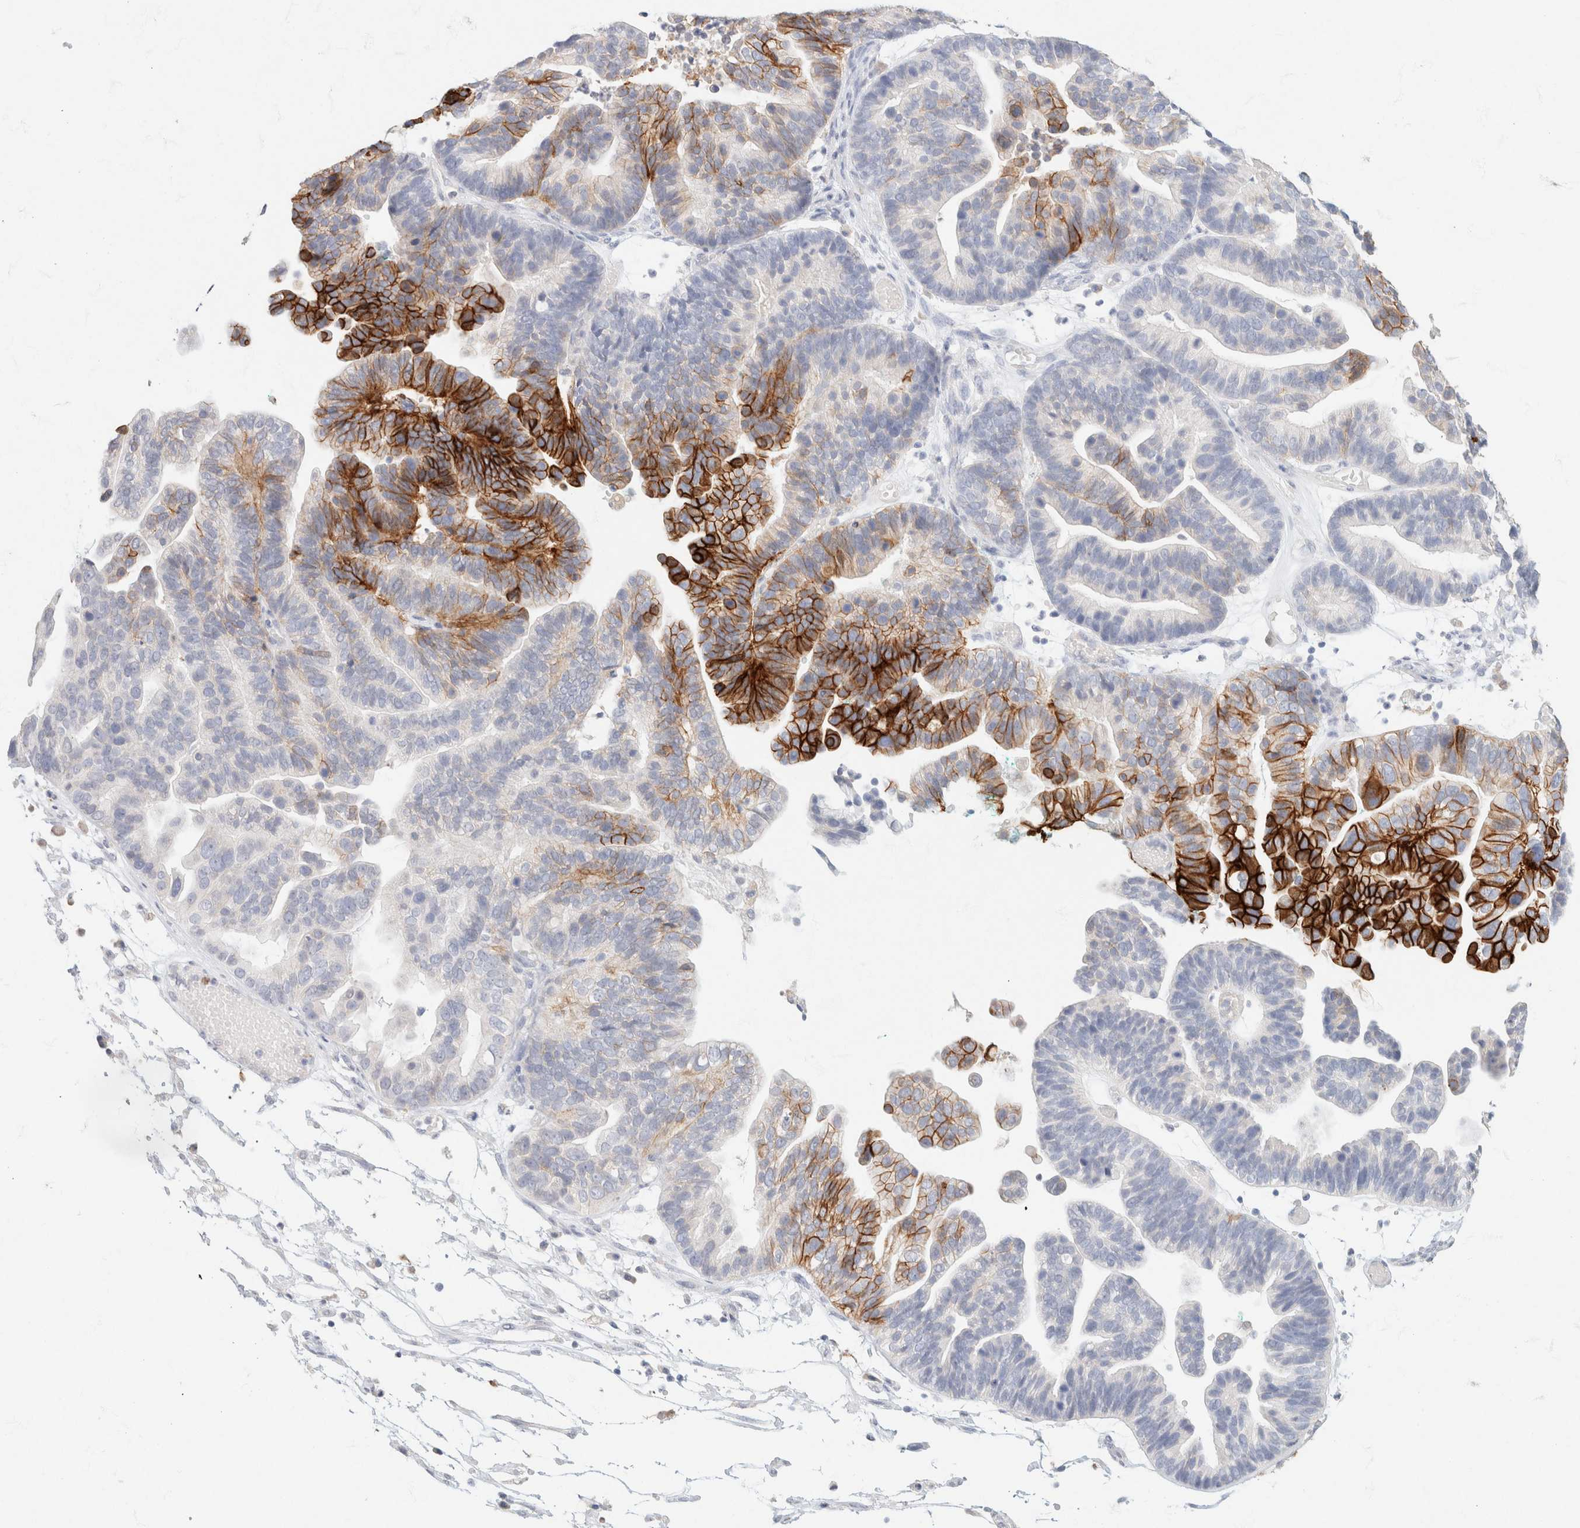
{"staining": {"intensity": "strong", "quantity": "25%-75%", "location": "cytoplasmic/membranous"}, "tissue": "ovarian cancer", "cell_type": "Tumor cells", "image_type": "cancer", "snomed": [{"axis": "morphology", "description": "Cystadenocarcinoma, serous, NOS"}, {"axis": "topography", "description": "Ovary"}], "caption": "Ovarian cancer stained for a protein exhibits strong cytoplasmic/membranous positivity in tumor cells.", "gene": "CA12", "patient": {"sex": "female", "age": 56}}